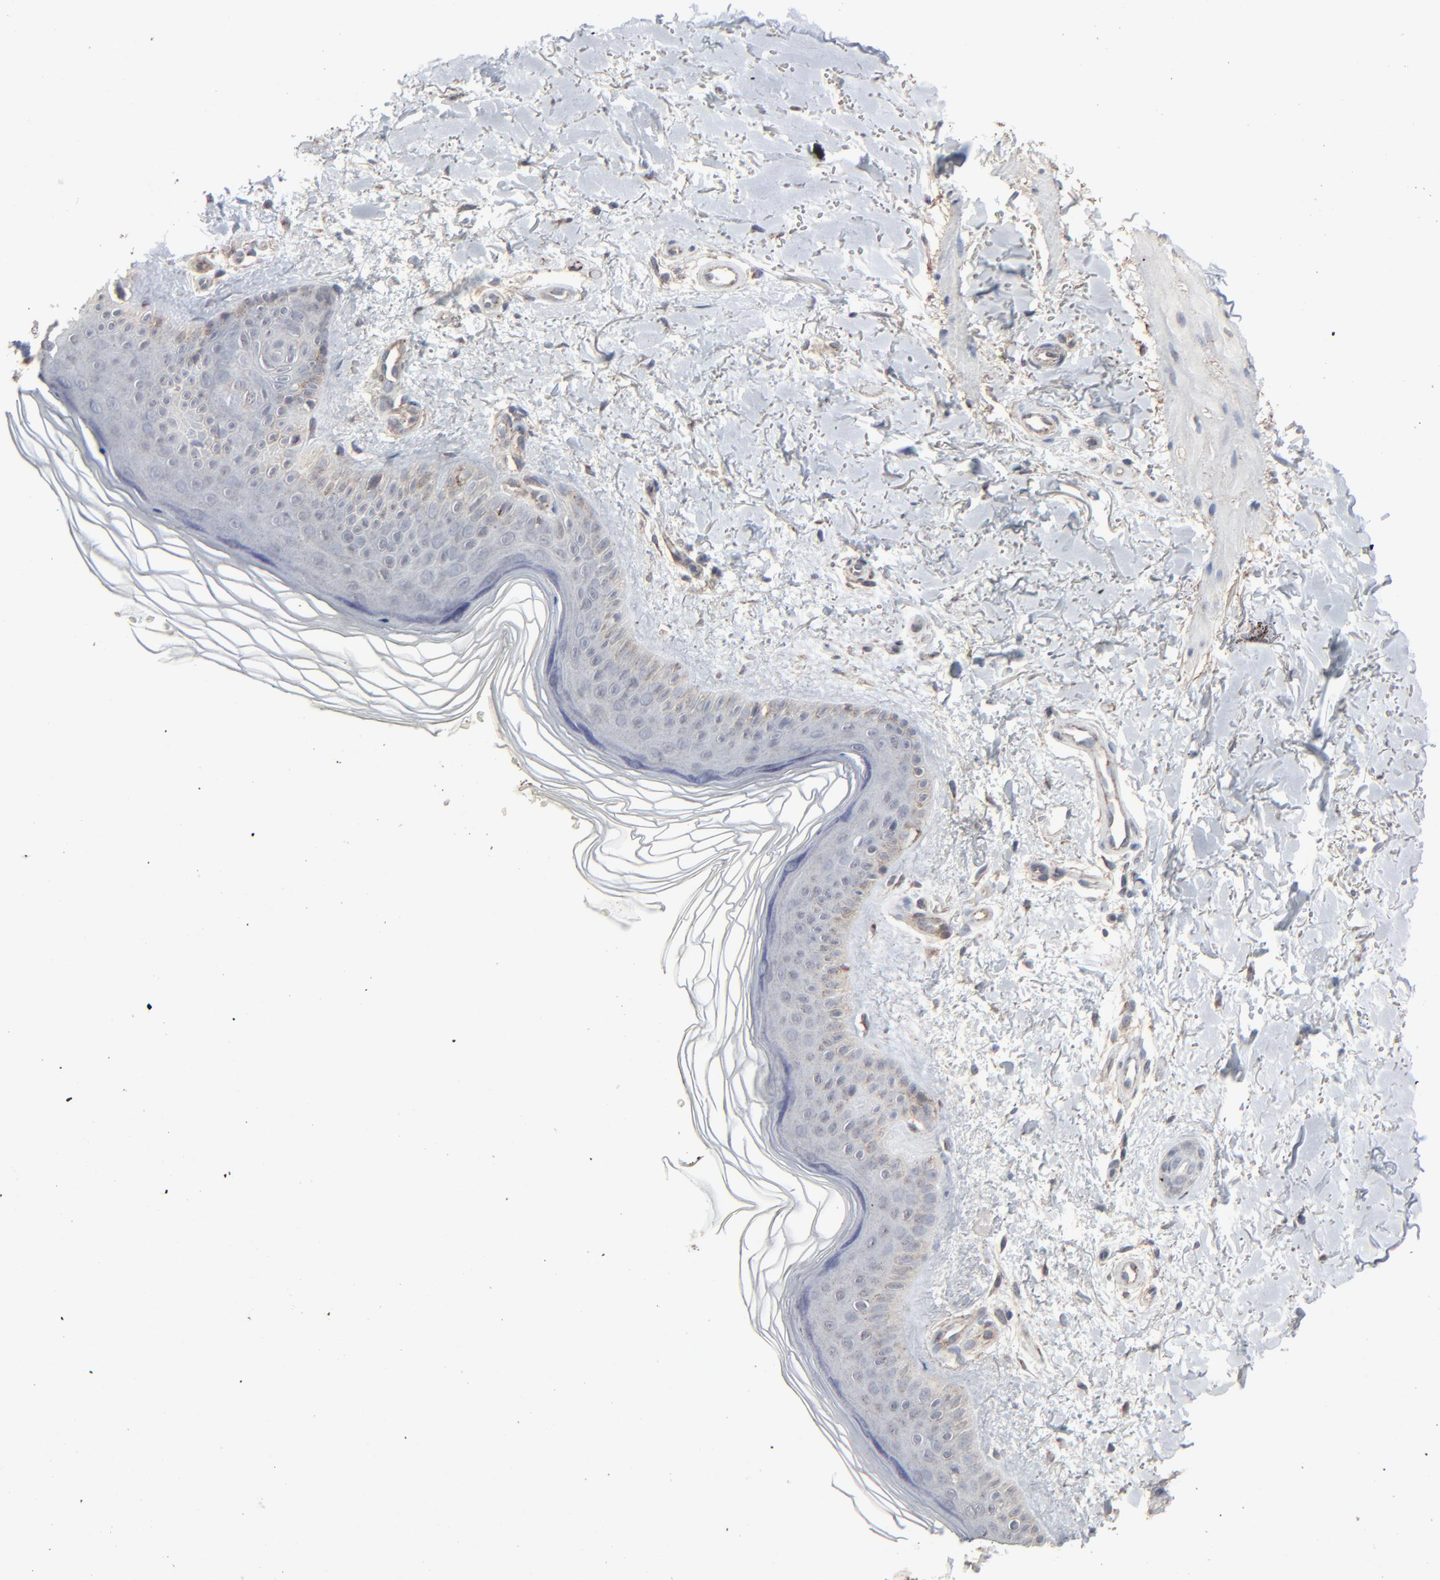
{"staining": {"intensity": "negative", "quantity": "none", "location": "none"}, "tissue": "skin", "cell_type": "Fibroblasts", "image_type": "normal", "snomed": [{"axis": "morphology", "description": "Normal tissue, NOS"}, {"axis": "topography", "description": "Skin"}], "caption": "Skin was stained to show a protein in brown. There is no significant staining in fibroblasts. The staining is performed using DAB brown chromogen with nuclei counter-stained in using hematoxylin.", "gene": "JAM3", "patient": {"sex": "female", "age": 19}}